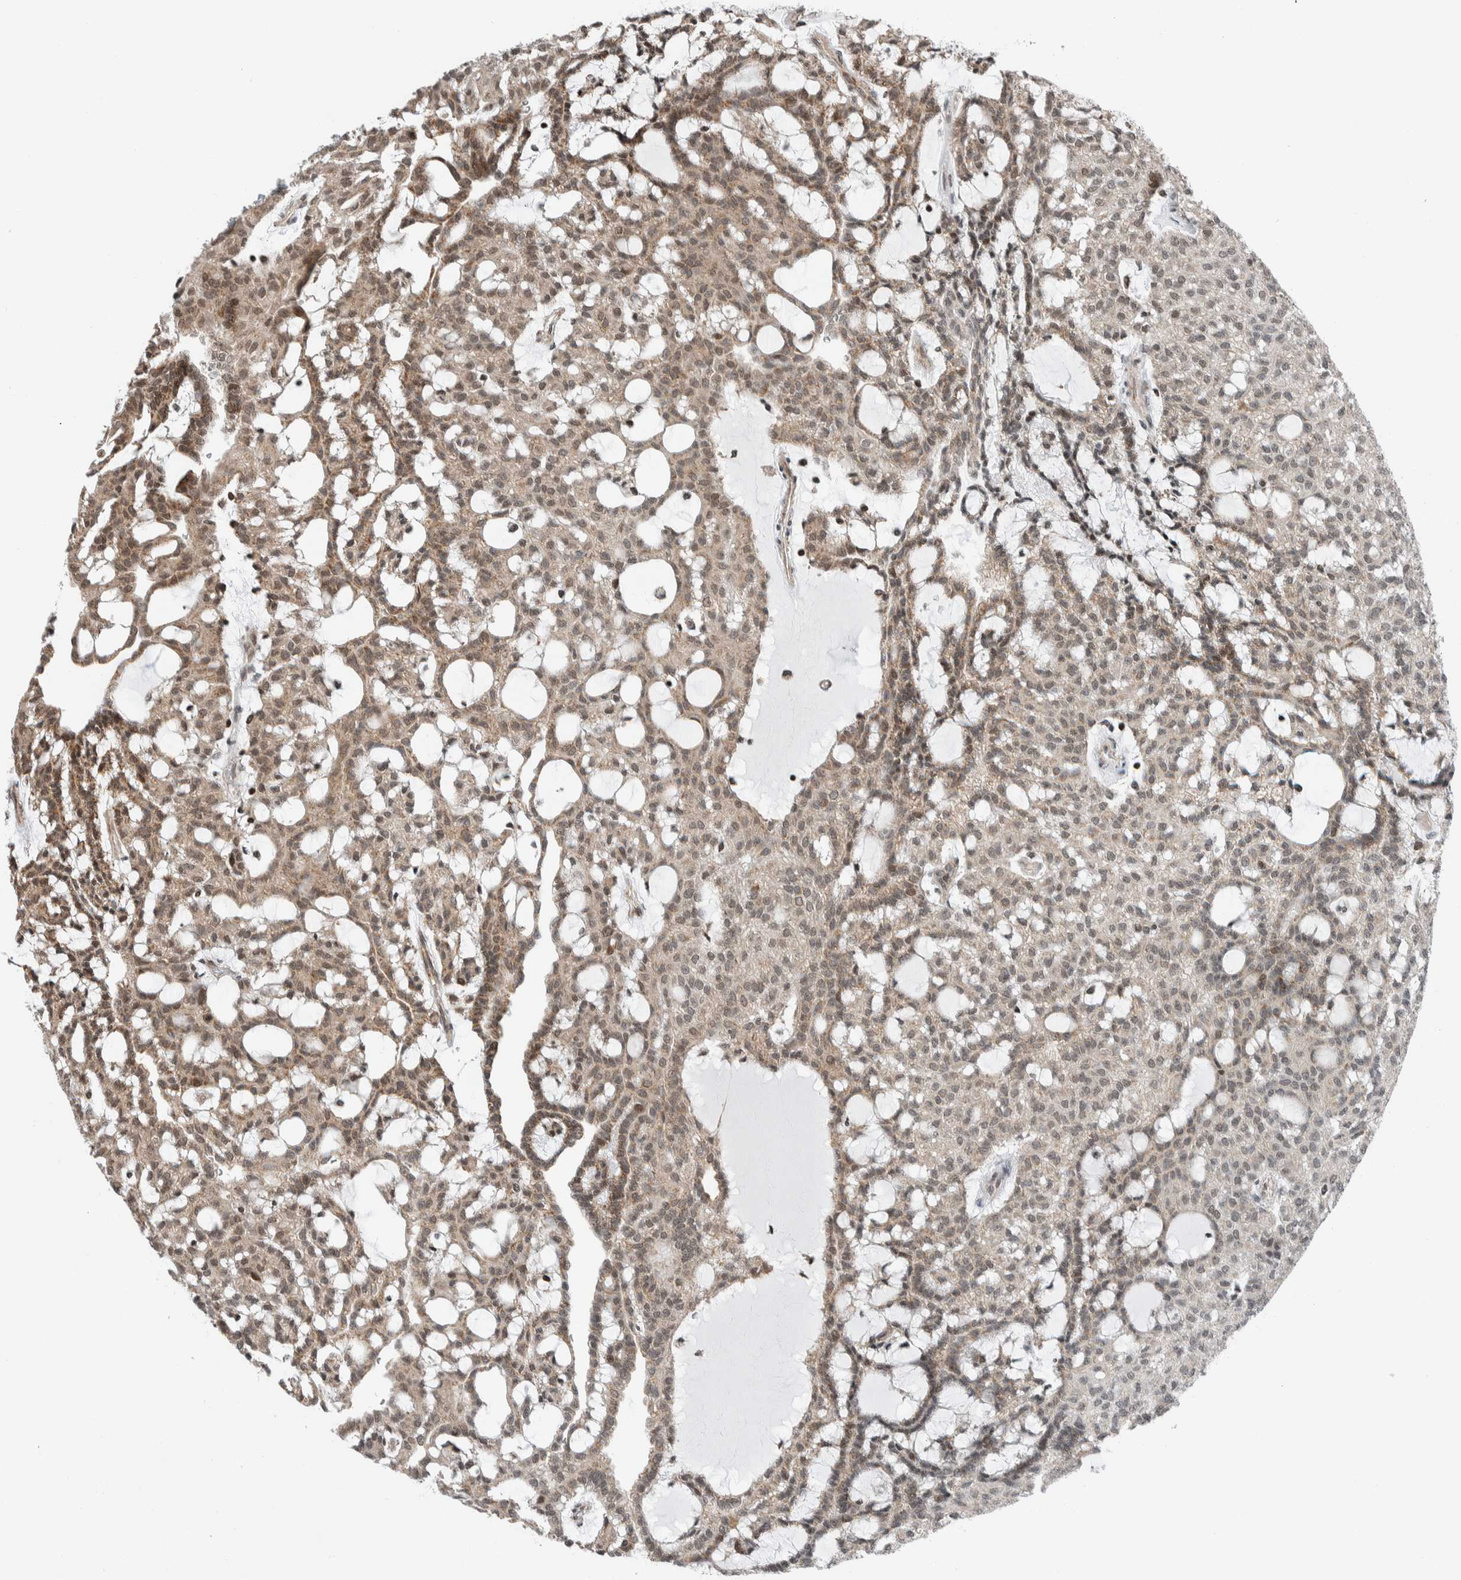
{"staining": {"intensity": "weak", "quantity": ">75%", "location": "cytoplasmic/membranous,nuclear"}, "tissue": "renal cancer", "cell_type": "Tumor cells", "image_type": "cancer", "snomed": [{"axis": "morphology", "description": "Adenocarcinoma, NOS"}, {"axis": "topography", "description": "Kidney"}], "caption": "The image demonstrates staining of renal cancer, revealing weak cytoplasmic/membranous and nuclear protein expression (brown color) within tumor cells. The staining was performed using DAB (3,3'-diaminobenzidine), with brown indicating positive protein expression. Nuclei are stained blue with hematoxylin.", "gene": "NPLOC4", "patient": {"sex": "male", "age": 63}}